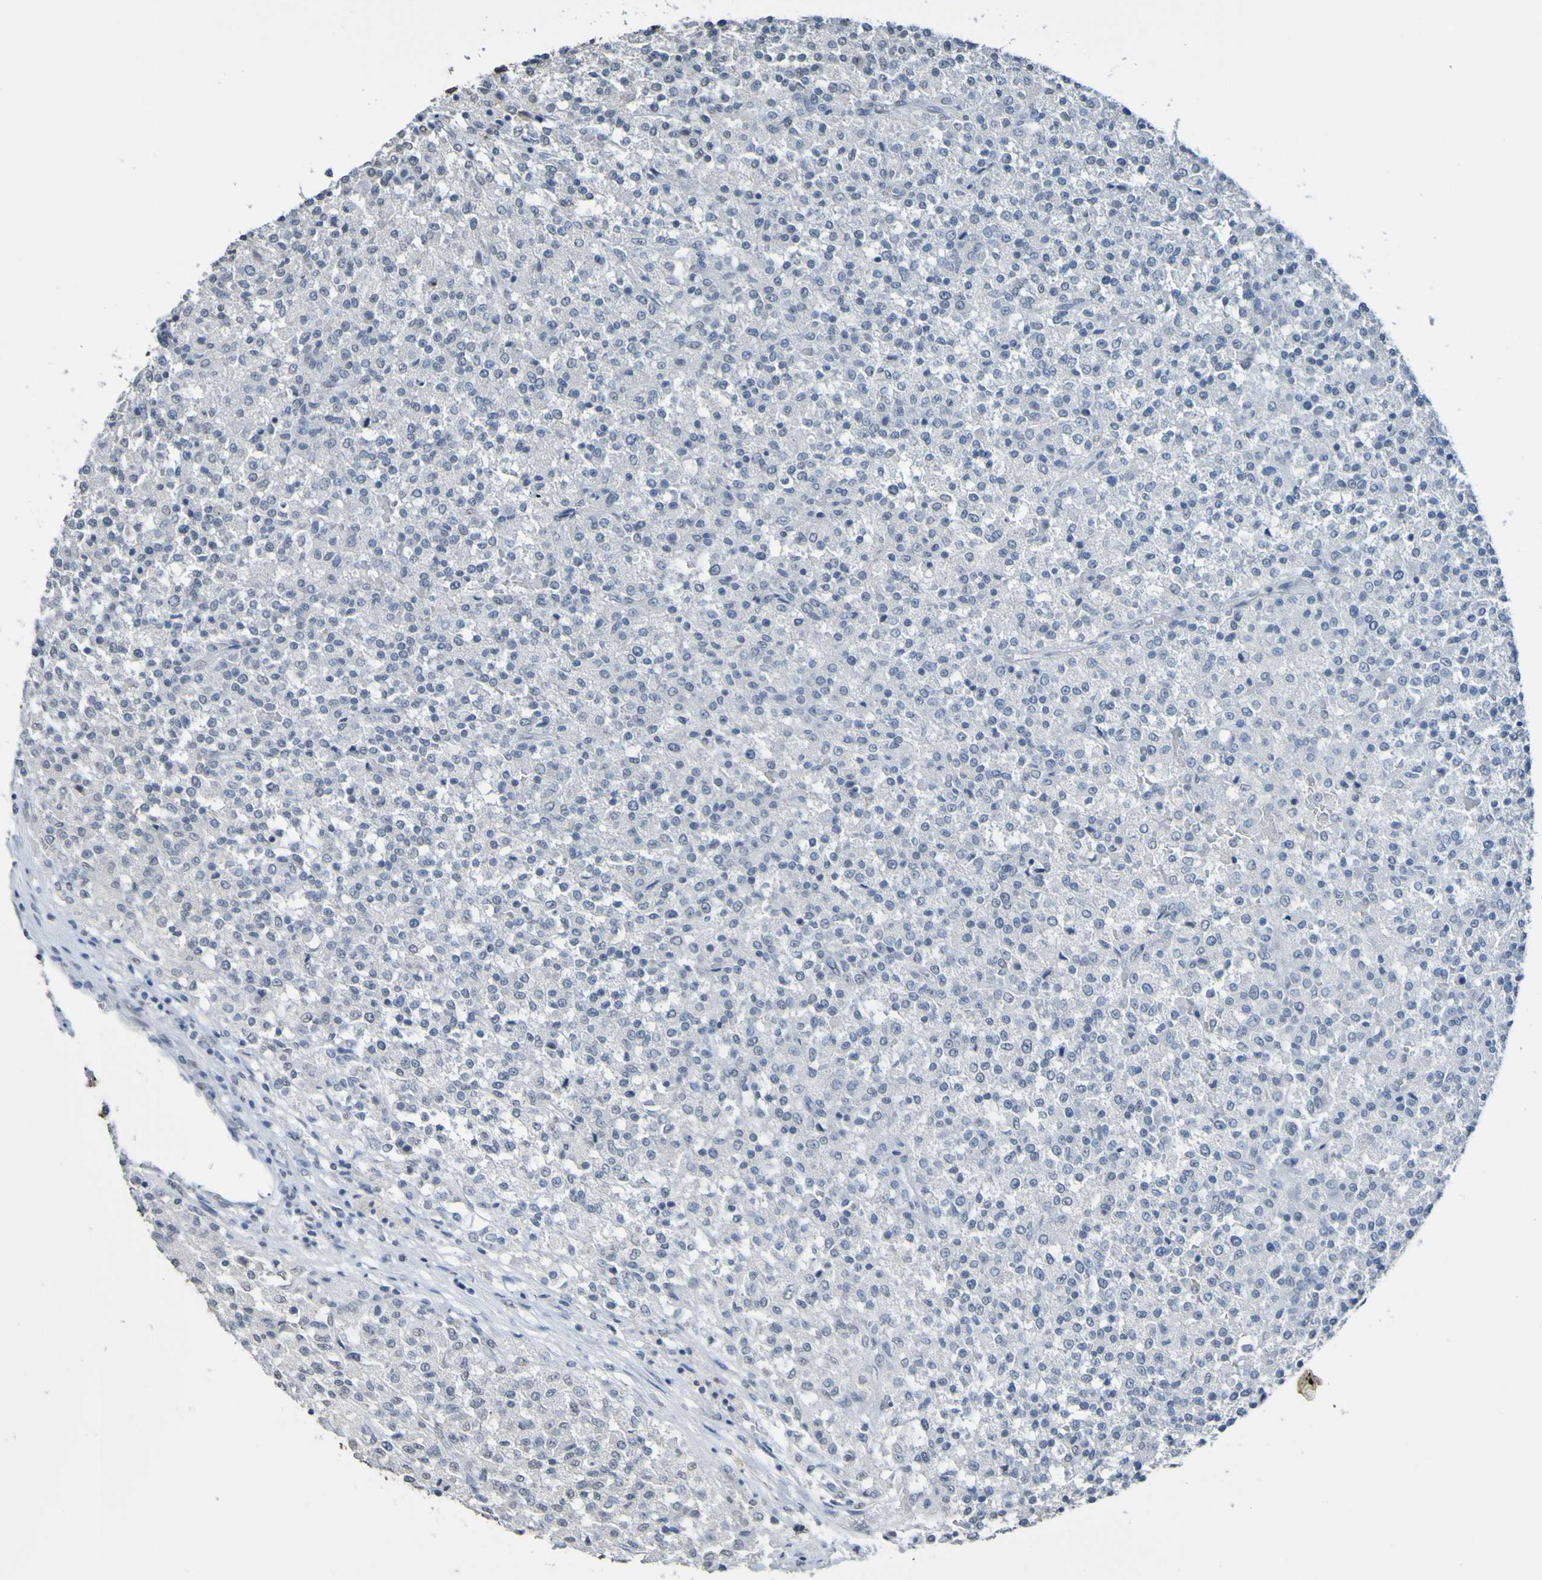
{"staining": {"intensity": "negative", "quantity": "none", "location": "none"}, "tissue": "testis cancer", "cell_type": "Tumor cells", "image_type": "cancer", "snomed": [{"axis": "morphology", "description": "Seminoma, NOS"}, {"axis": "topography", "description": "Testis"}], "caption": "Tumor cells show no significant protein expression in testis cancer.", "gene": "ALKBH2", "patient": {"sex": "male", "age": 59}}